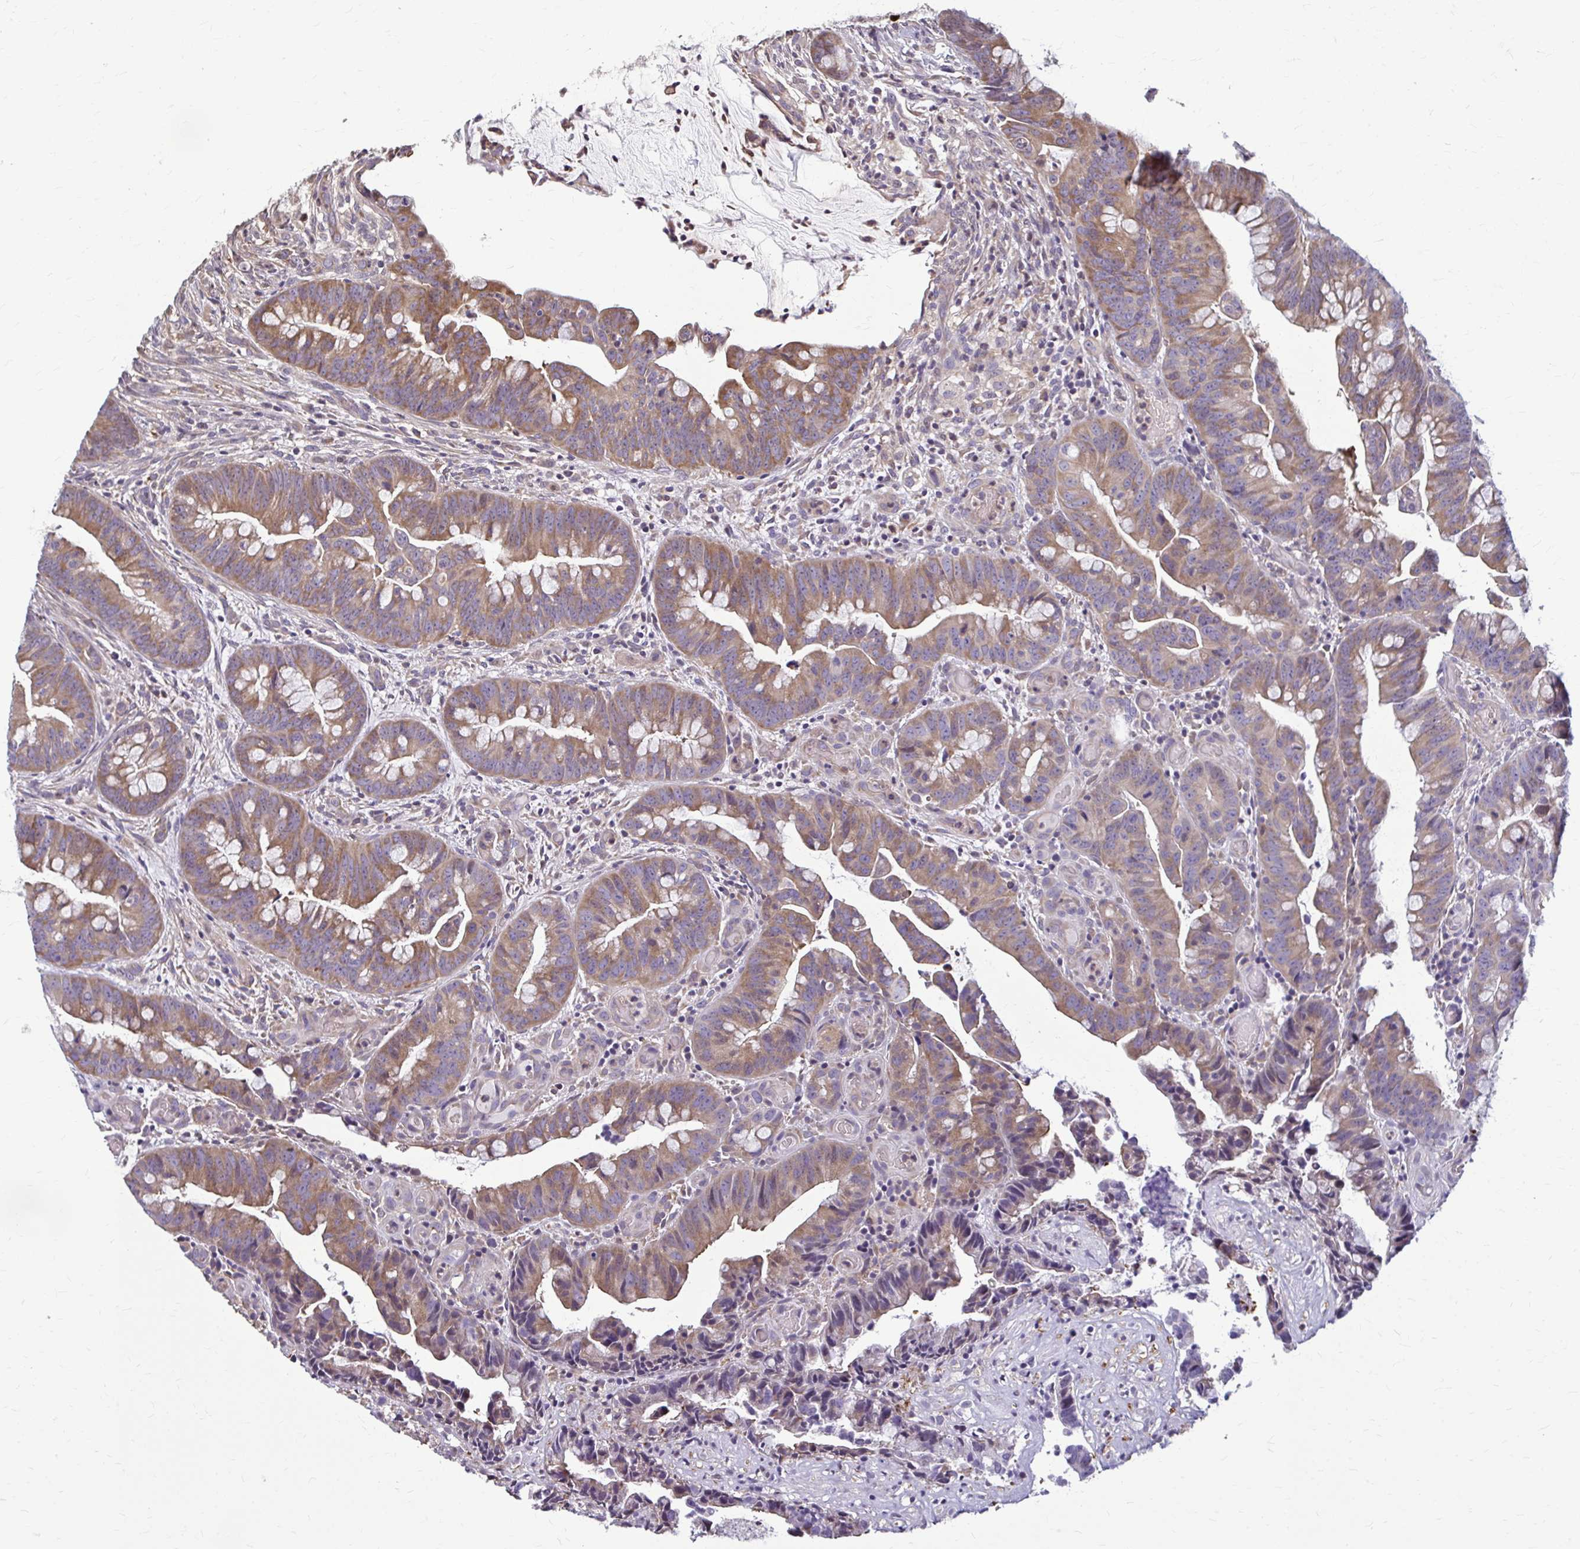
{"staining": {"intensity": "moderate", "quantity": ">75%", "location": "cytoplasmic/membranous"}, "tissue": "colorectal cancer", "cell_type": "Tumor cells", "image_type": "cancer", "snomed": [{"axis": "morphology", "description": "Adenocarcinoma, NOS"}, {"axis": "topography", "description": "Colon"}], "caption": "A brown stain labels moderate cytoplasmic/membranous staining of a protein in human colorectal adenocarcinoma tumor cells.", "gene": "ZNF34", "patient": {"sex": "male", "age": 62}}